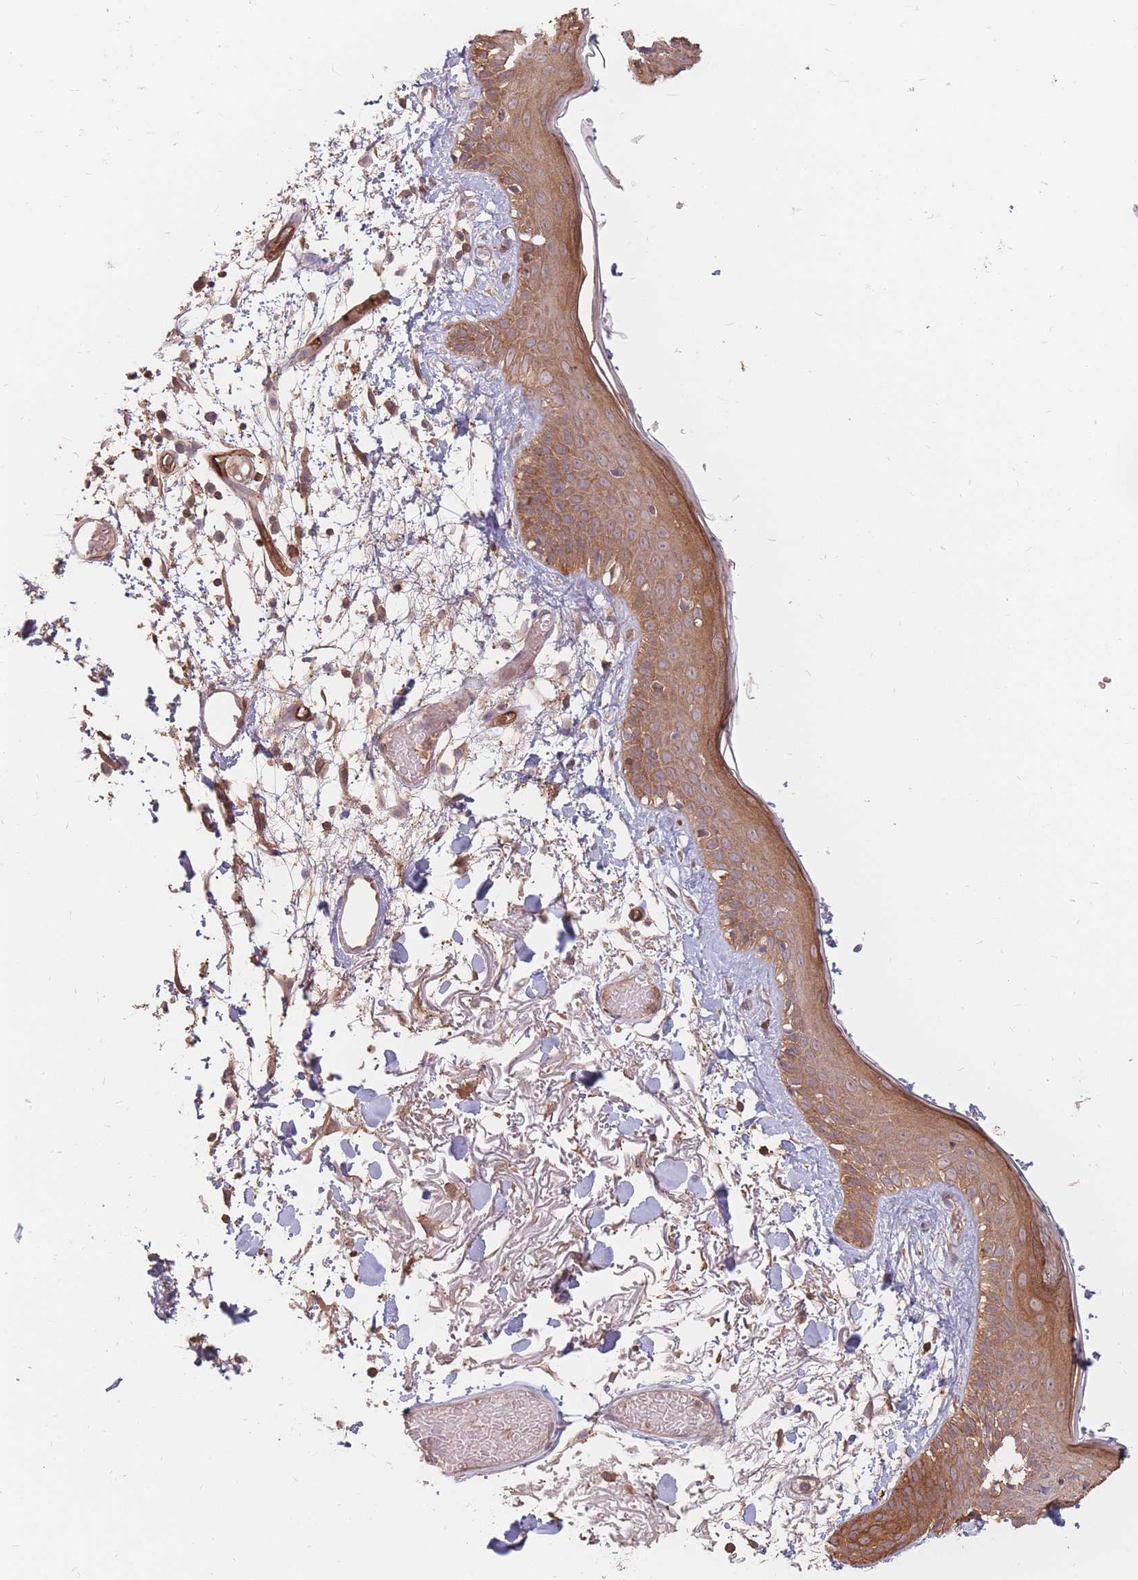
{"staining": {"intensity": "moderate", "quantity": ">75%", "location": "cytoplasmic/membranous"}, "tissue": "skin", "cell_type": "Fibroblasts", "image_type": "normal", "snomed": [{"axis": "morphology", "description": "Normal tissue, NOS"}, {"axis": "topography", "description": "Skin"}], "caption": "Protein staining of normal skin displays moderate cytoplasmic/membranous staining in approximately >75% of fibroblasts.", "gene": "PLS3", "patient": {"sex": "male", "age": 79}}